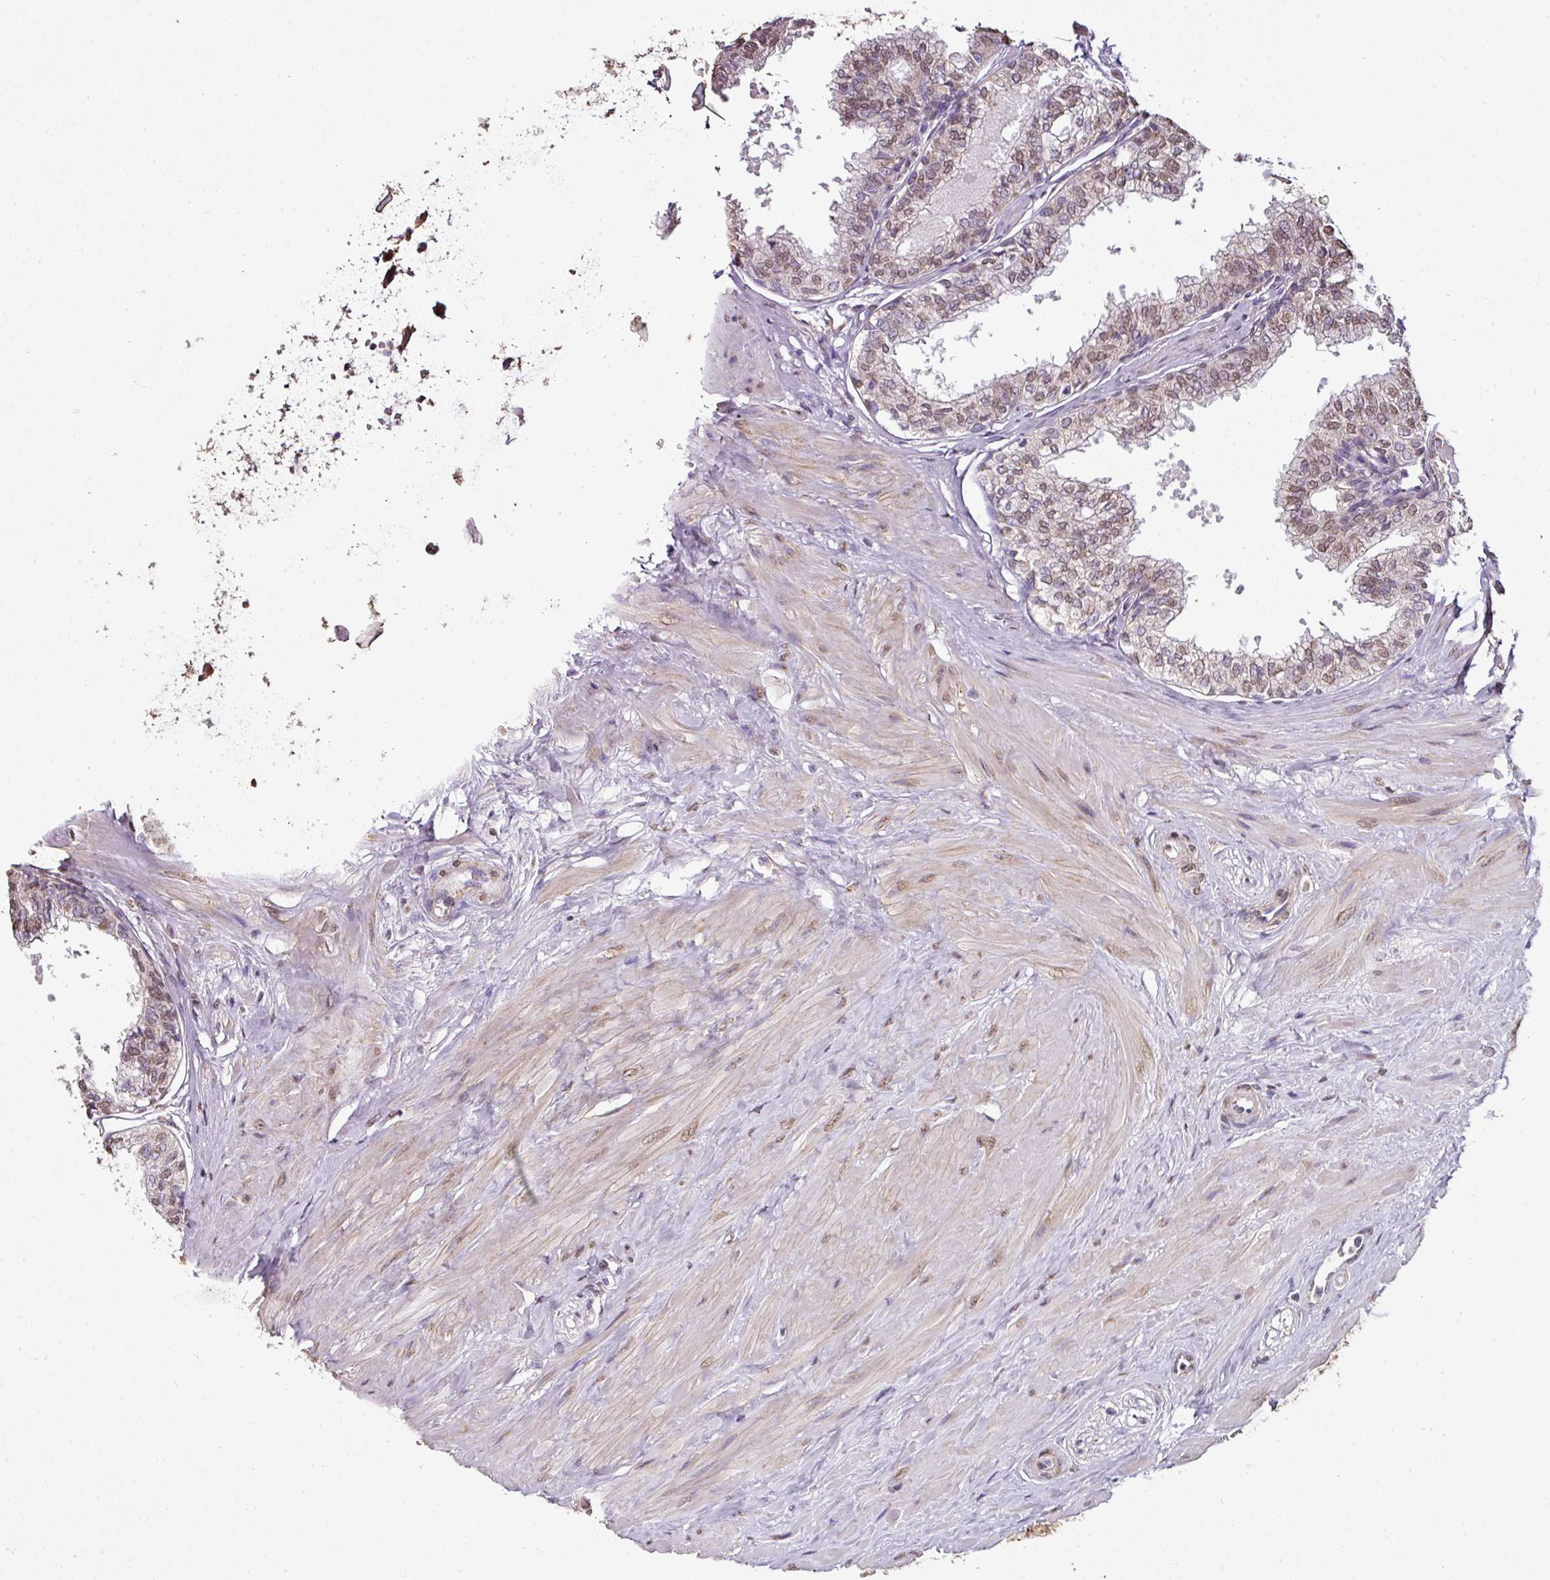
{"staining": {"intensity": "weak", "quantity": ">75%", "location": "cytoplasmic/membranous,nuclear"}, "tissue": "seminal vesicle", "cell_type": "Glandular cells", "image_type": "normal", "snomed": [{"axis": "morphology", "description": "Normal tissue, NOS"}, {"axis": "topography", "description": "Prostate"}, {"axis": "topography", "description": "Seminal veicle"}], "caption": "Normal seminal vesicle demonstrates weak cytoplasmic/membranous,nuclear positivity in about >75% of glandular cells.", "gene": "JPH2", "patient": {"sex": "male", "age": 60}}